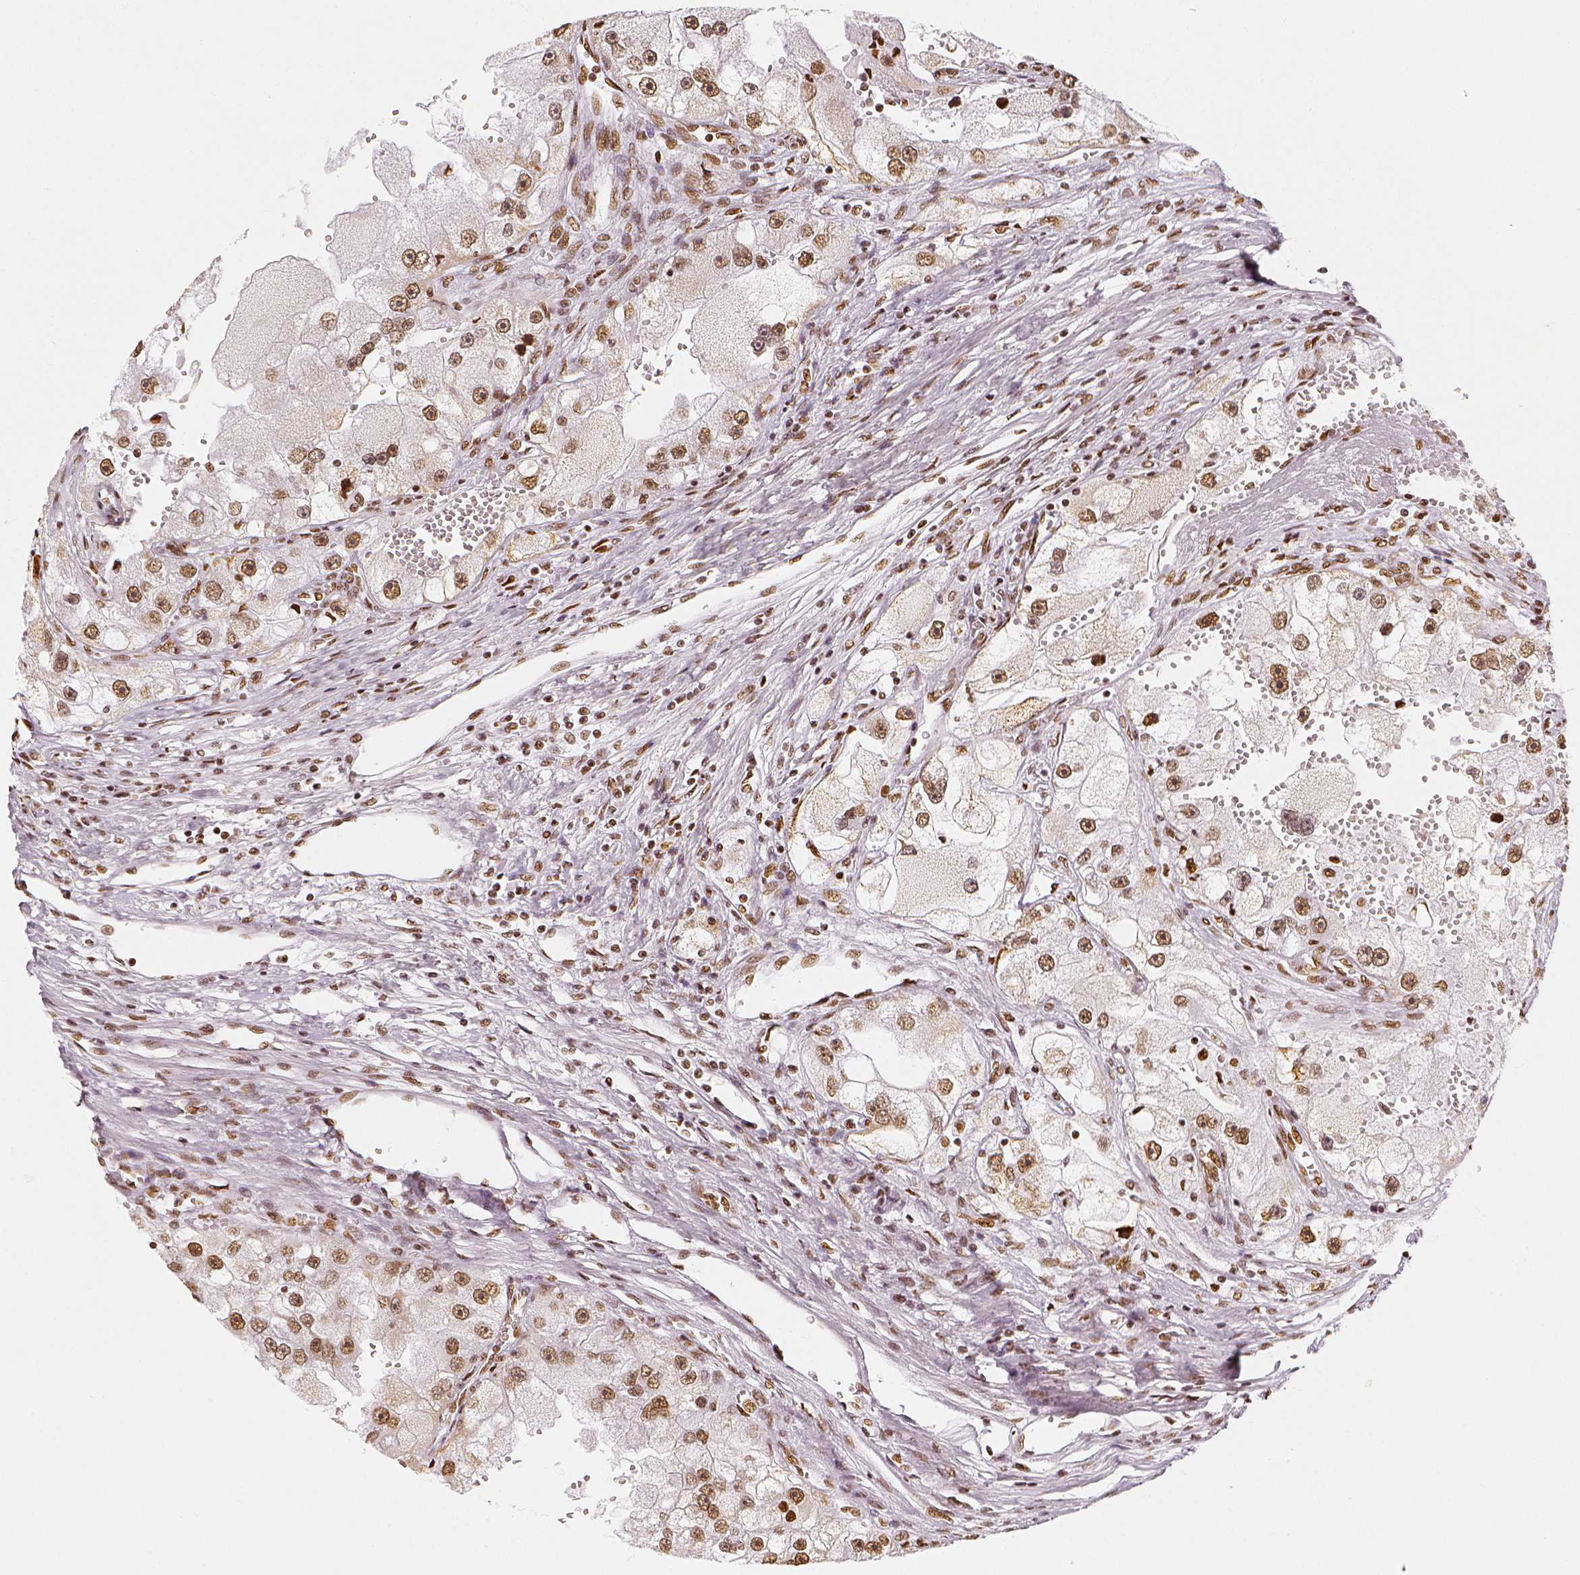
{"staining": {"intensity": "moderate", "quantity": ">75%", "location": "nuclear"}, "tissue": "renal cancer", "cell_type": "Tumor cells", "image_type": "cancer", "snomed": [{"axis": "morphology", "description": "Adenocarcinoma, NOS"}, {"axis": "topography", "description": "Kidney"}], "caption": "Immunohistochemistry (IHC) (DAB (3,3'-diaminobenzidine)) staining of human renal adenocarcinoma demonstrates moderate nuclear protein staining in about >75% of tumor cells. Nuclei are stained in blue.", "gene": "KDM5B", "patient": {"sex": "male", "age": 63}}